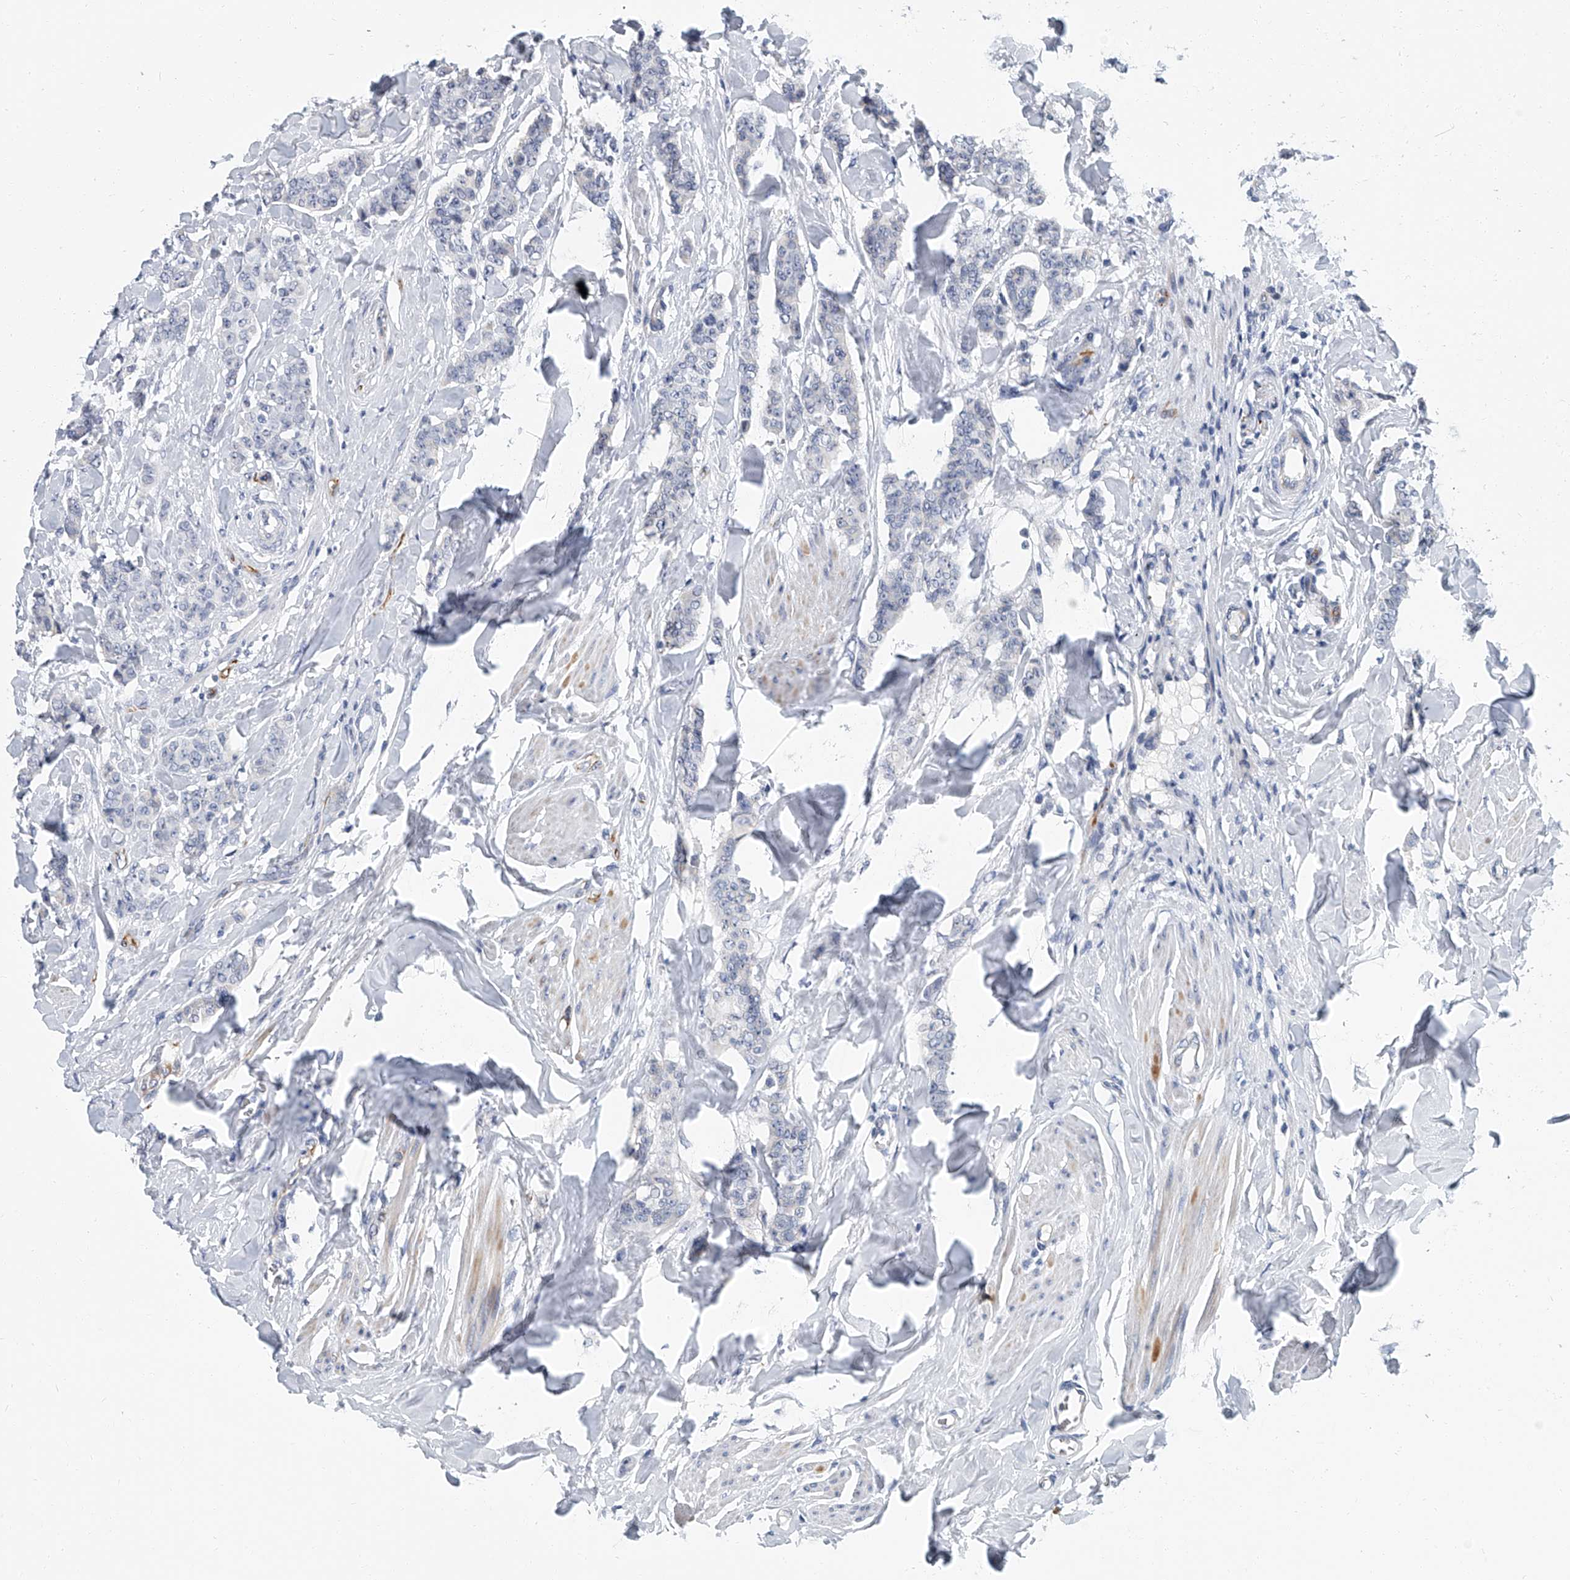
{"staining": {"intensity": "negative", "quantity": "none", "location": "none"}, "tissue": "breast cancer", "cell_type": "Tumor cells", "image_type": "cancer", "snomed": [{"axis": "morphology", "description": "Duct carcinoma"}, {"axis": "topography", "description": "Breast"}], "caption": "A photomicrograph of breast cancer (intraductal carcinoma) stained for a protein reveals no brown staining in tumor cells.", "gene": "KIRREL1", "patient": {"sex": "female", "age": 40}}